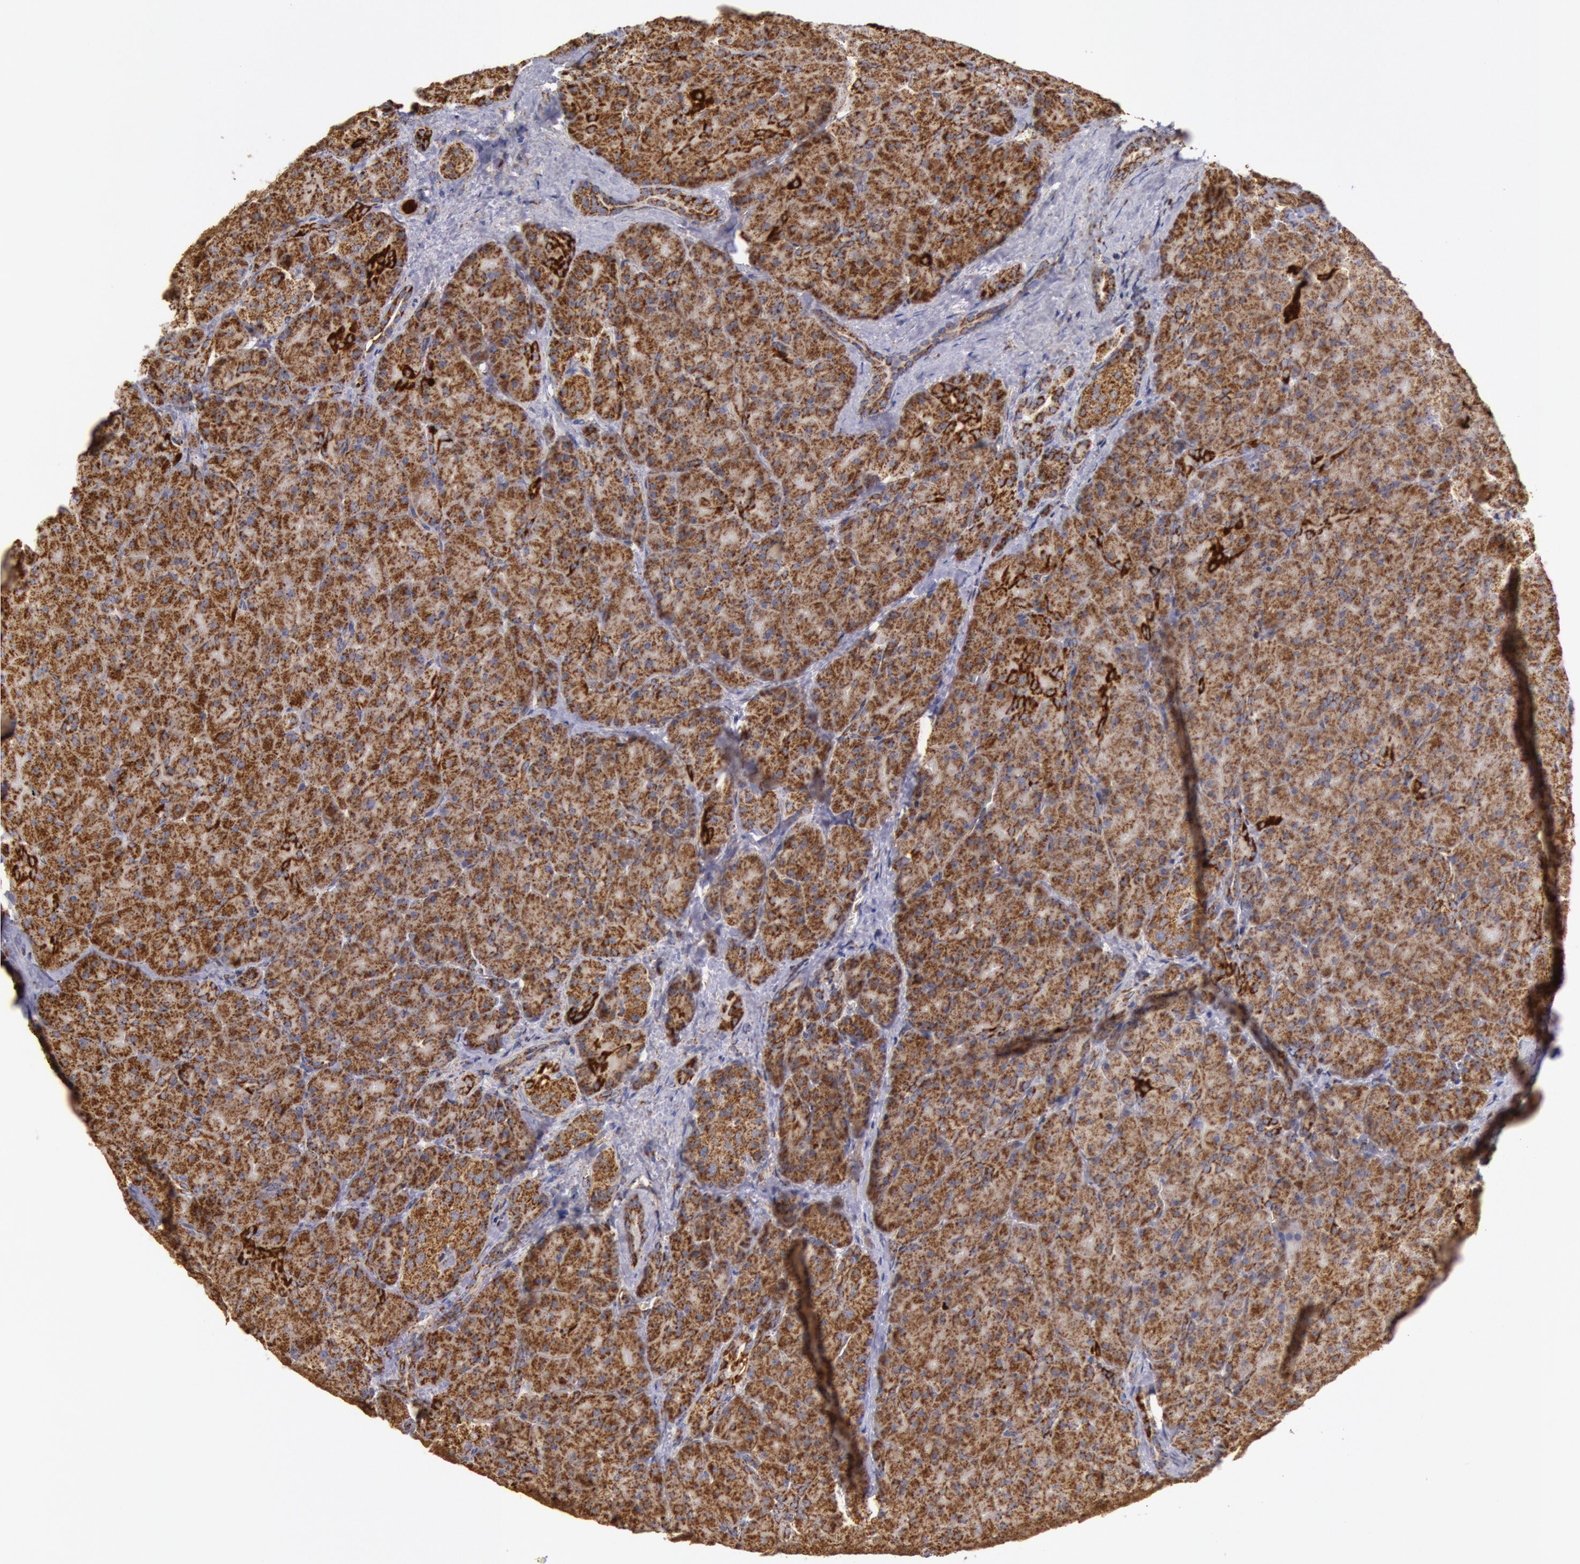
{"staining": {"intensity": "strong", "quantity": ">75%", "location": "cytoplasmic/membranous"}, "tissue": "pancreas", "cell_type": "Exocrine glandular cells", "image_type": "normal", "snomed": [{"axis": "morphology", "description": "Normal tissue, NOS"}, {"axis": "topography", "description": "Pancreas"}], "caption": "This is an image of immunohistochemistry staining of normal pancreas, which shows strong expression in the cytoplasmic/membranous of exocrine glandular cells.", "gene": "CYC1", "patient": {"sex": "male", "age": 66}}